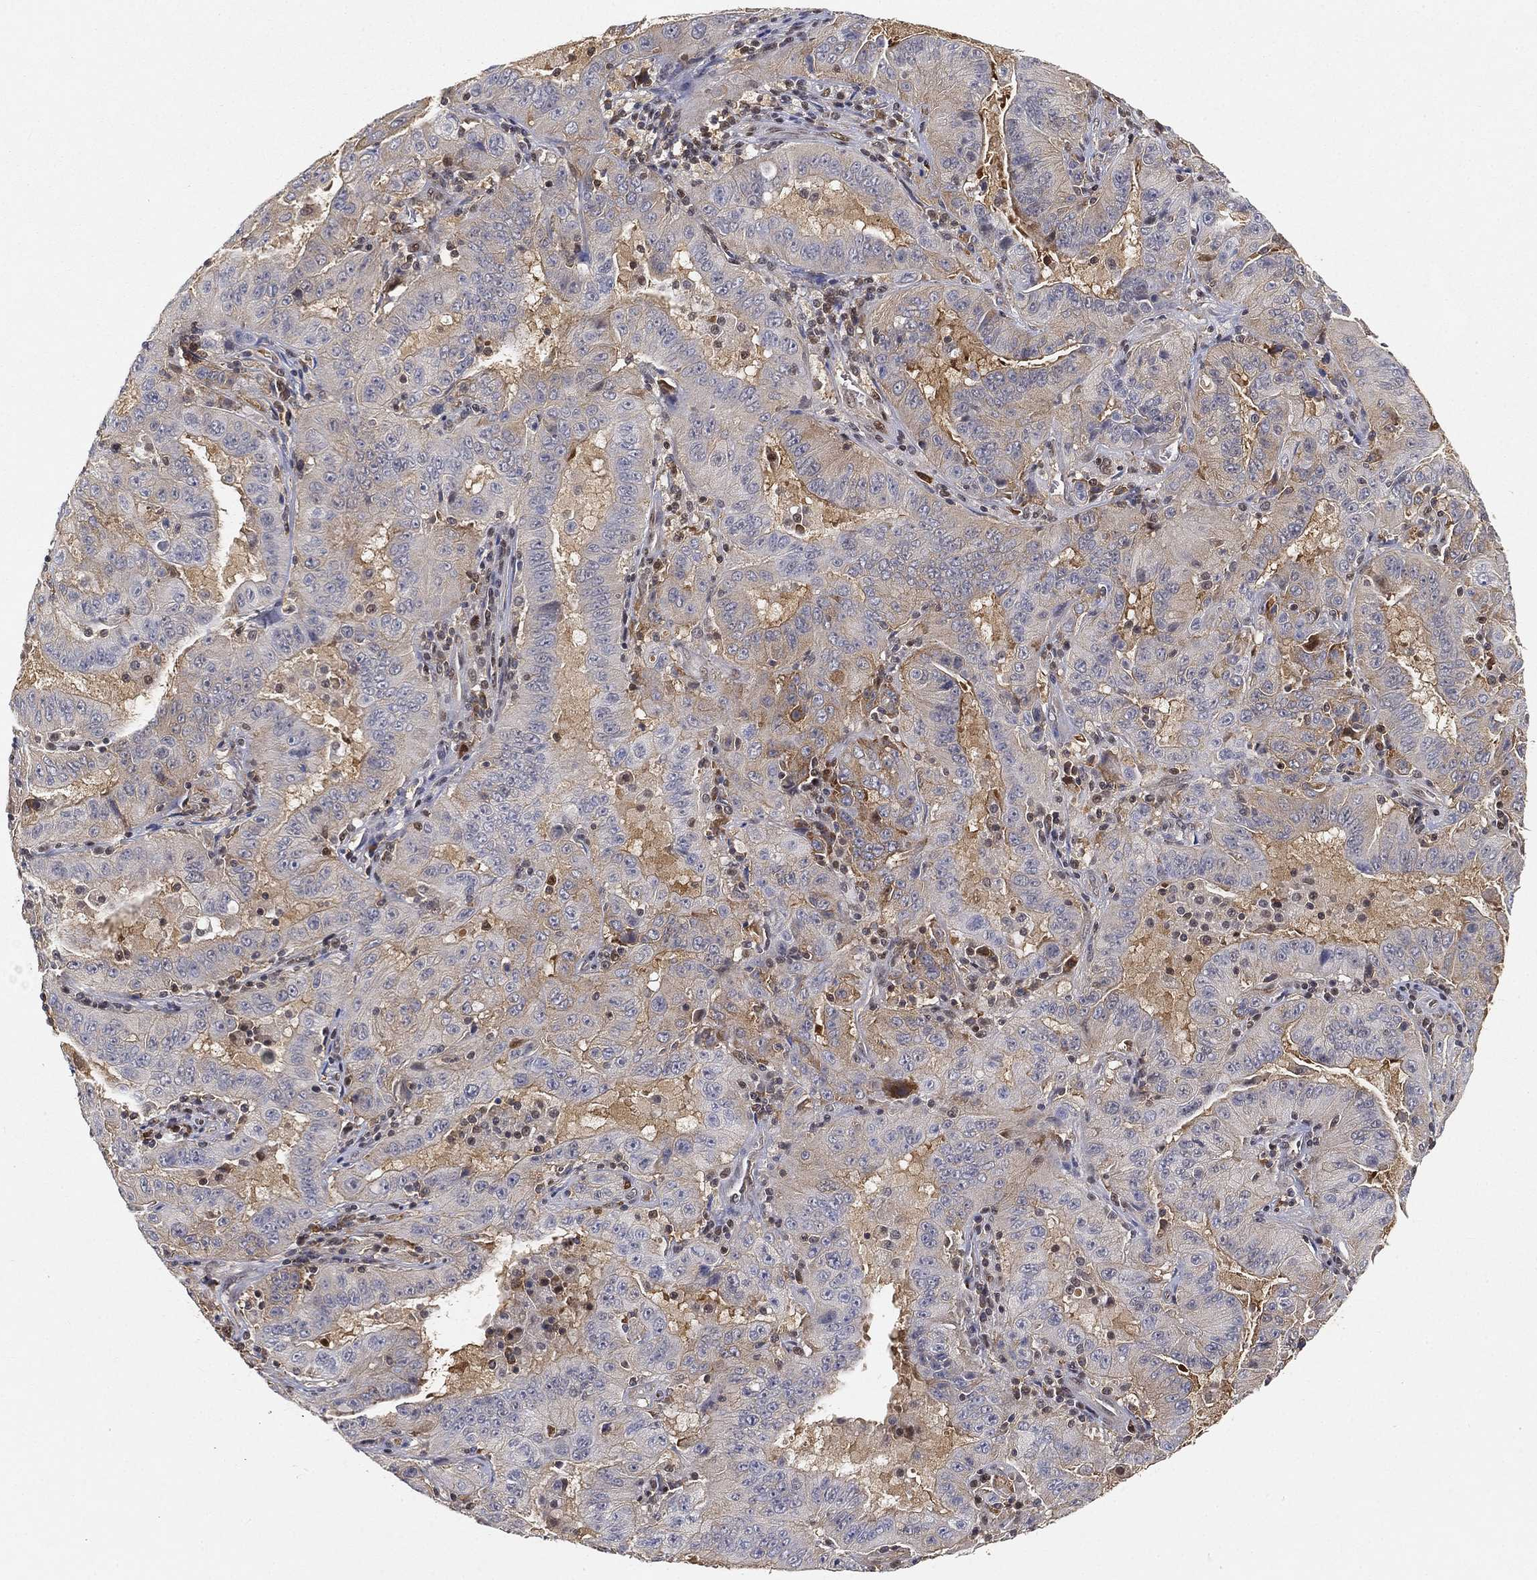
{"staining": {"intensity": "negative", "quantity": "none", "location": "none"}, "tissue": "pancreatic cancer", "cell_type": "Tumor cells", "image_type": "cancer", "snomed": [{"axis": "morphology", "description": "Adenocarcinoma, NOS"}, {"axis": "topography", "description": "Pancreas"}], "caption": "DAB immunohistochemical staining of human pancreatic adenocarcinoma demonstrates no significant positivity in tumor cells.", "gene": "CRTC3", "patient": {"sex": "male", "age": 63}}